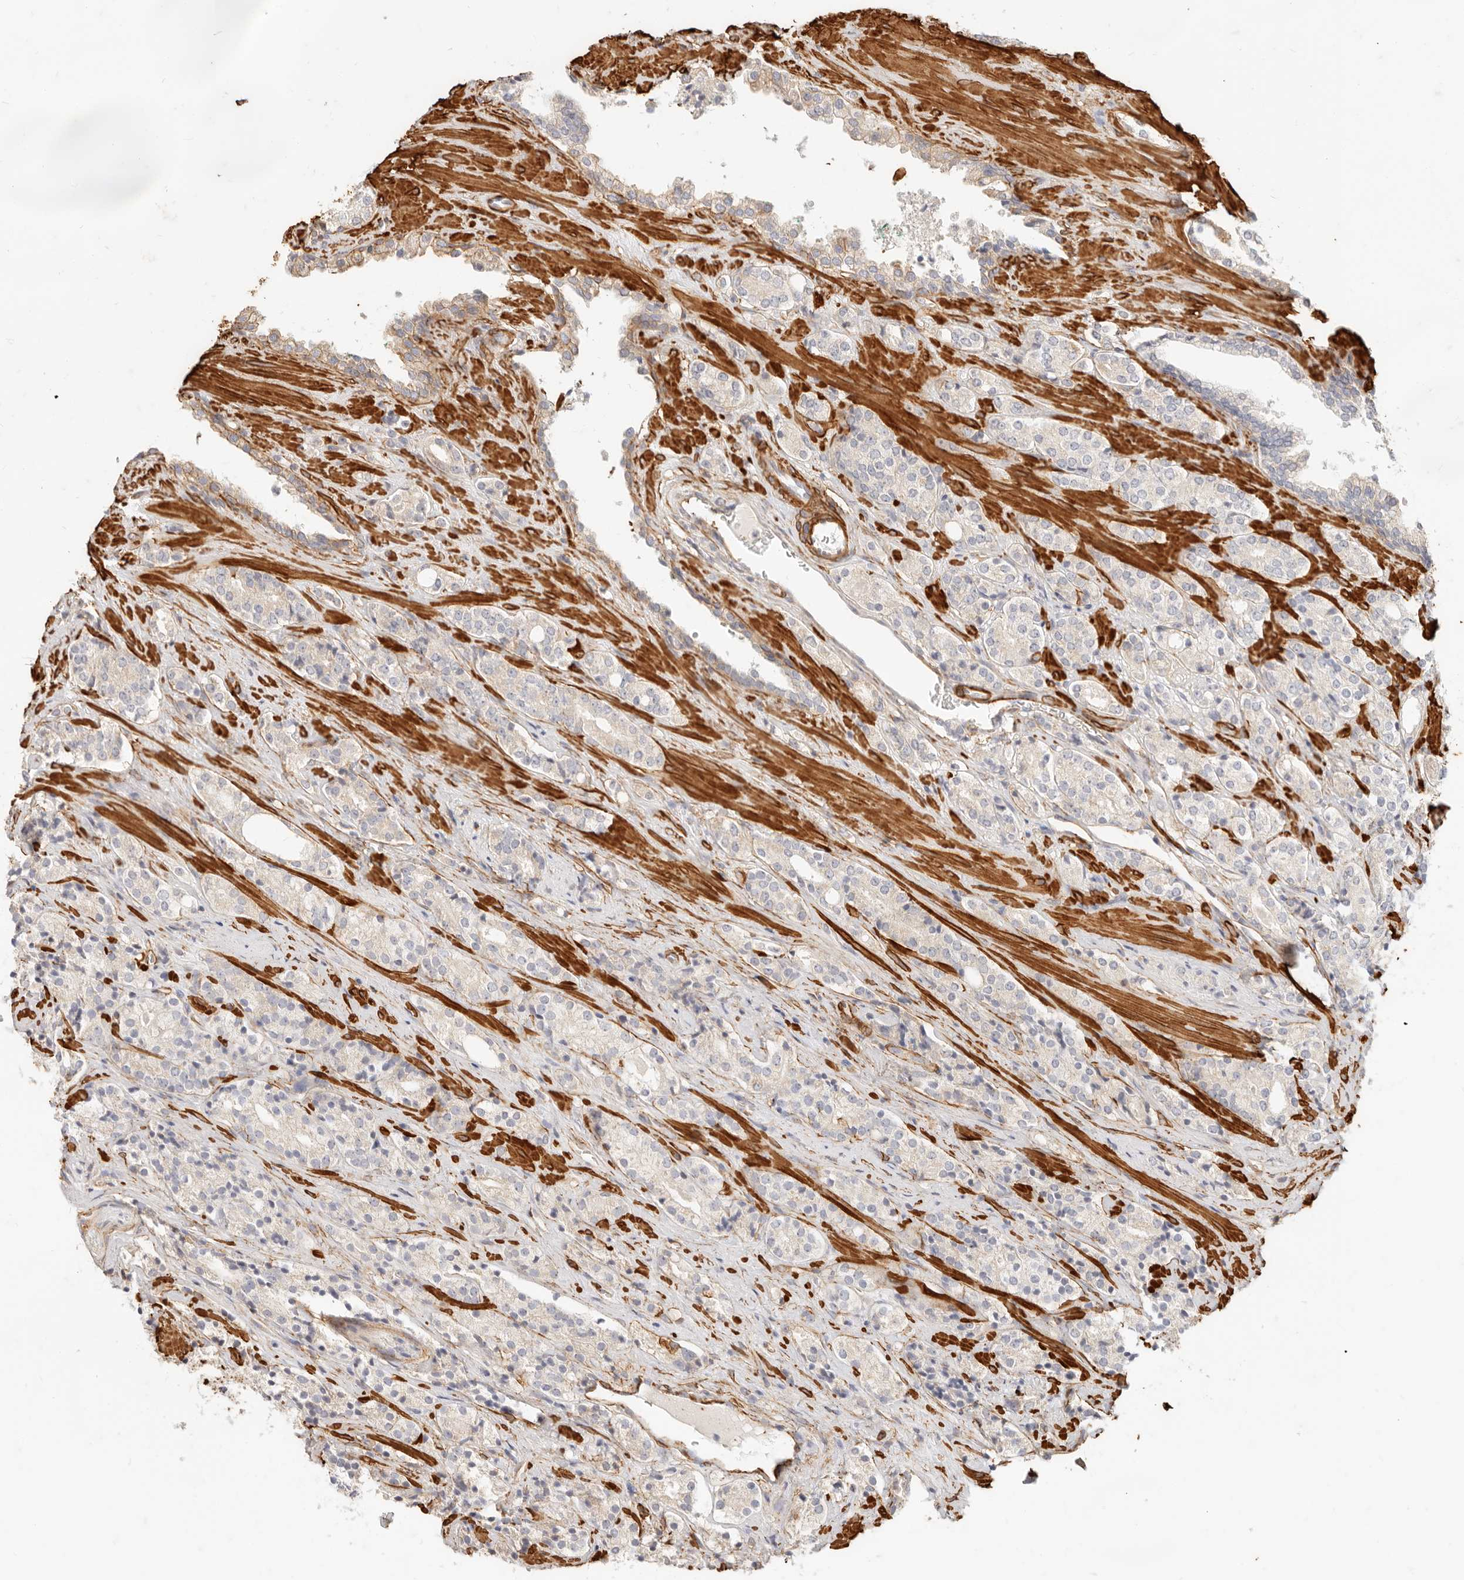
{"staining": {"intensity": "negative", "quantity": "none", "location": "none"}, "tissue": "prostate cancer", "cell_type": "Tumor cells", "image_type": "cancer", "snomed": [{"axis": "morphology", "description": "Adenocarcinoma, High grade"}, {"axis": "topography", "description": "Prostate"}], "caption": "An IHC micrograph of prostate cancer (adenocarcinoma (high-grade)) is shown. There is no staining in tumor cells of prostate cancer (adenocarcinoma (high-grade)).", "gene": "TMTC2", "patient": {"sex": "male", "age": 71}}